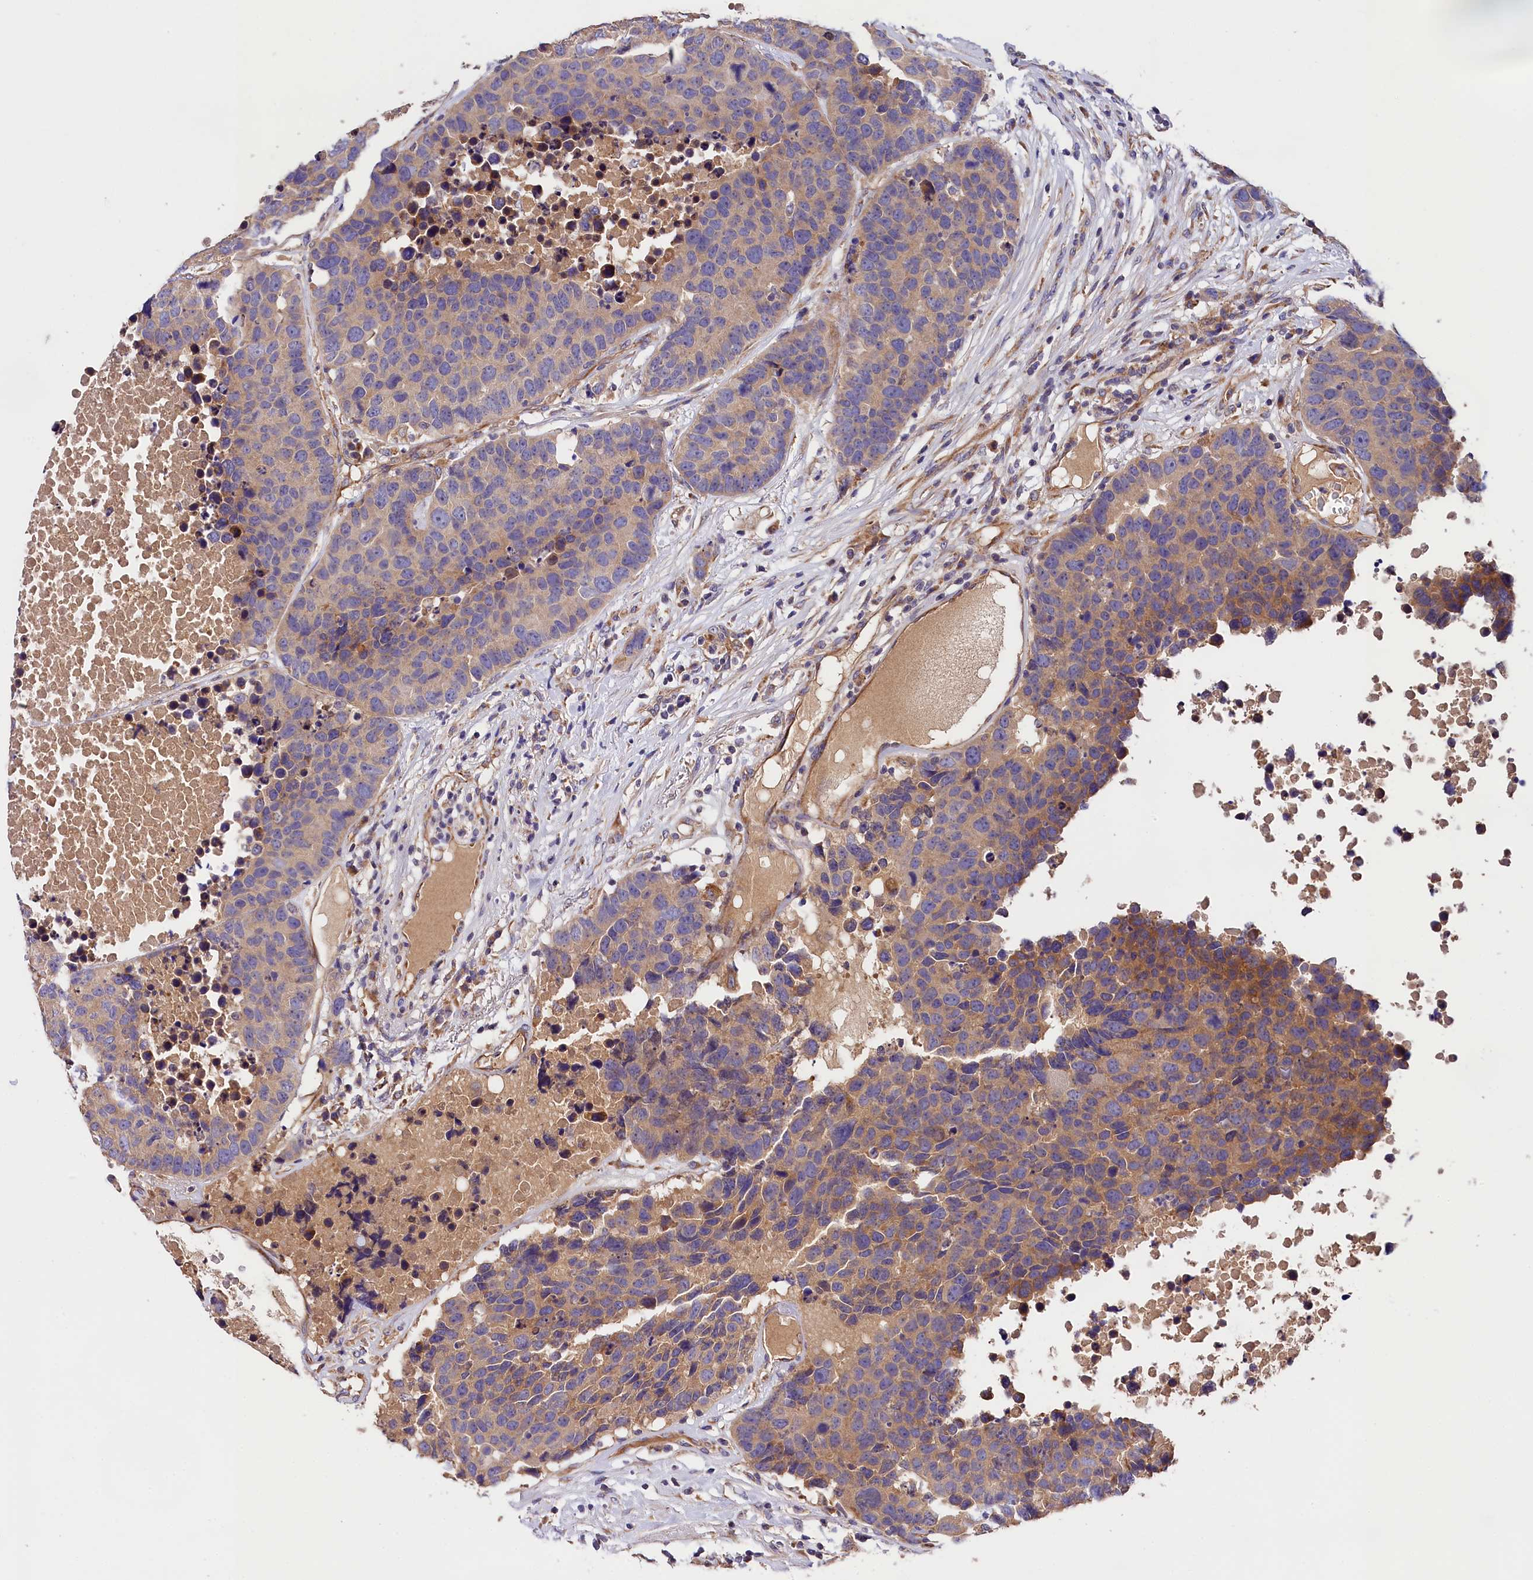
{"staining": {"intensity": "weak", "quantity": "25%-75%", "location": "cytoplasmic/membranous"}, "tissue": "carcinoid", "cell_type": "Tumor cells", "image_type": "cancer", "snomed": [{"axis": "morphology", "description": "Carcinoid, malignant, NOS"}, {"axis": "topography", "description": "Lung"}], "caption": "Carcinoid stained with DAB IHC displays low levels of weak cytoplasmic/membranous positivity in about 25%-75% of tumor cells. The staining was performed using DAB (3,3'-diaminobenzidine) to visualize the protein expression in brown, while the nuclei were stained in blue with hematoxylin (Magnification: 20x).", "gene": "SPG11", "patient": {"sex": "male", "age": 60}}